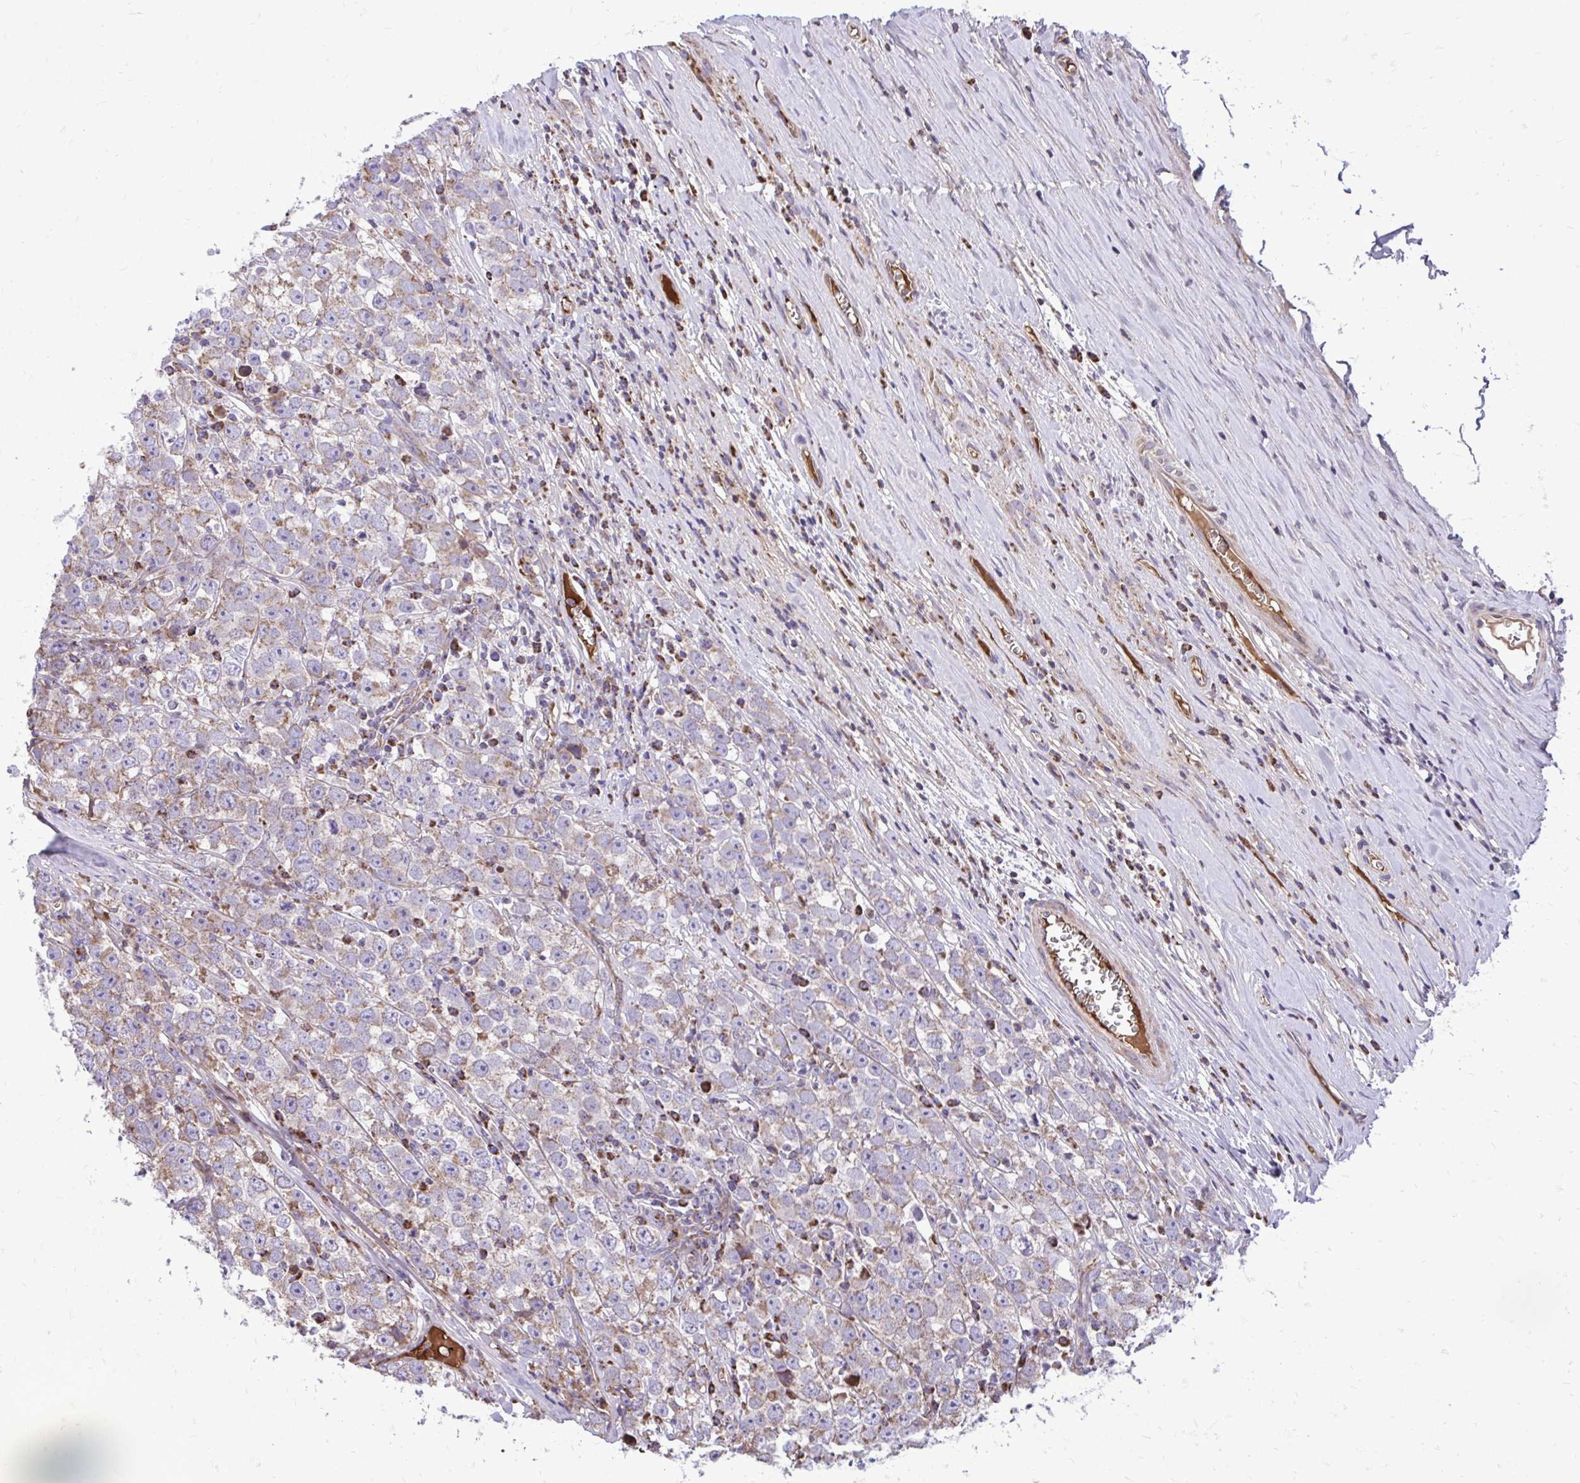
{"staining": {"intensity": "weak", "quantity": "<25%", "location": "cytoplasmic/membranous"}, "tissue": "testis cancer", "cell_type": "Tumor cells", "image_type": "cancer", "snomed": [{"axis": "morphology", "description": "Seminoma, NOS"}, {"axis": "morphology", "description": "Carcinoma, Embryonal, NOS"}, {"axis": "topography", "description": "Testis"}], "caption": "A photomicrograph of human testis cancer (seminoma) is negative for staining in tumor cells. The staining was performed using DAB to visualize the protein expression in brown, while the nuclei were stained in blue with hematoxylin (Magnification: 20x).", "gene": "ATP13A2", "patient": {"sex": "male", "age": 52}}